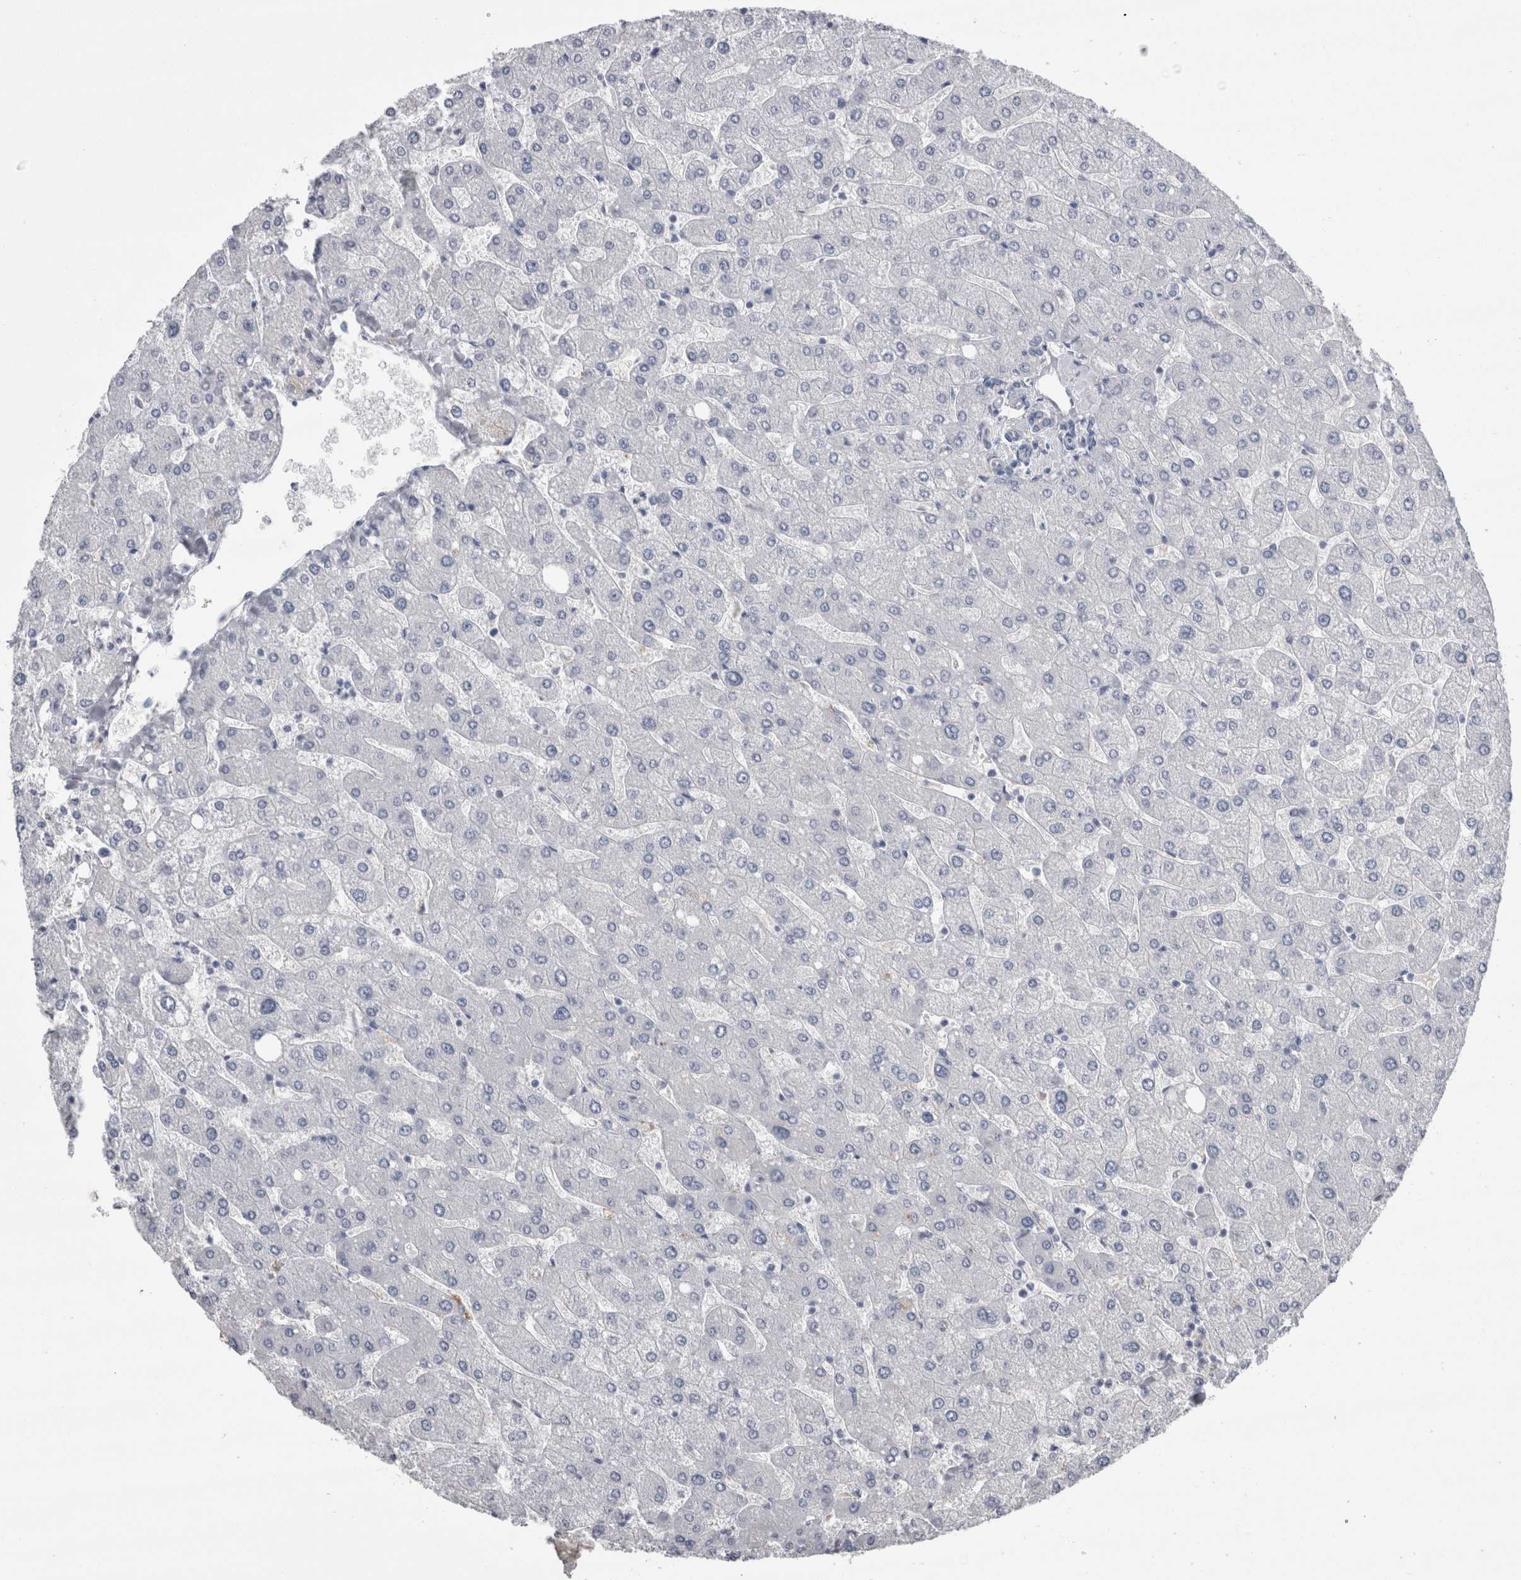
{"staining": {"intensity": "negative", "quantity": "none", "location": "none"}, "tissue": "liver", "cell_type": "Cholangiocytes", "image_type": "normal", "snomed": [{"axis": "morphology", "description": "Normal tissue, NOS"}, {"axis": "topography", "description": "Liver"}], "caption": "Liver was stained to show a protein in brown. There is no significant staining in cholangiocytes. (DAB (3,3'-diaminobenzidine) immunohistochemistry (IHC) with hematoxylin counter stain).", "gene": "REG1A", "patient": {"sex": "male", "age": 55}}